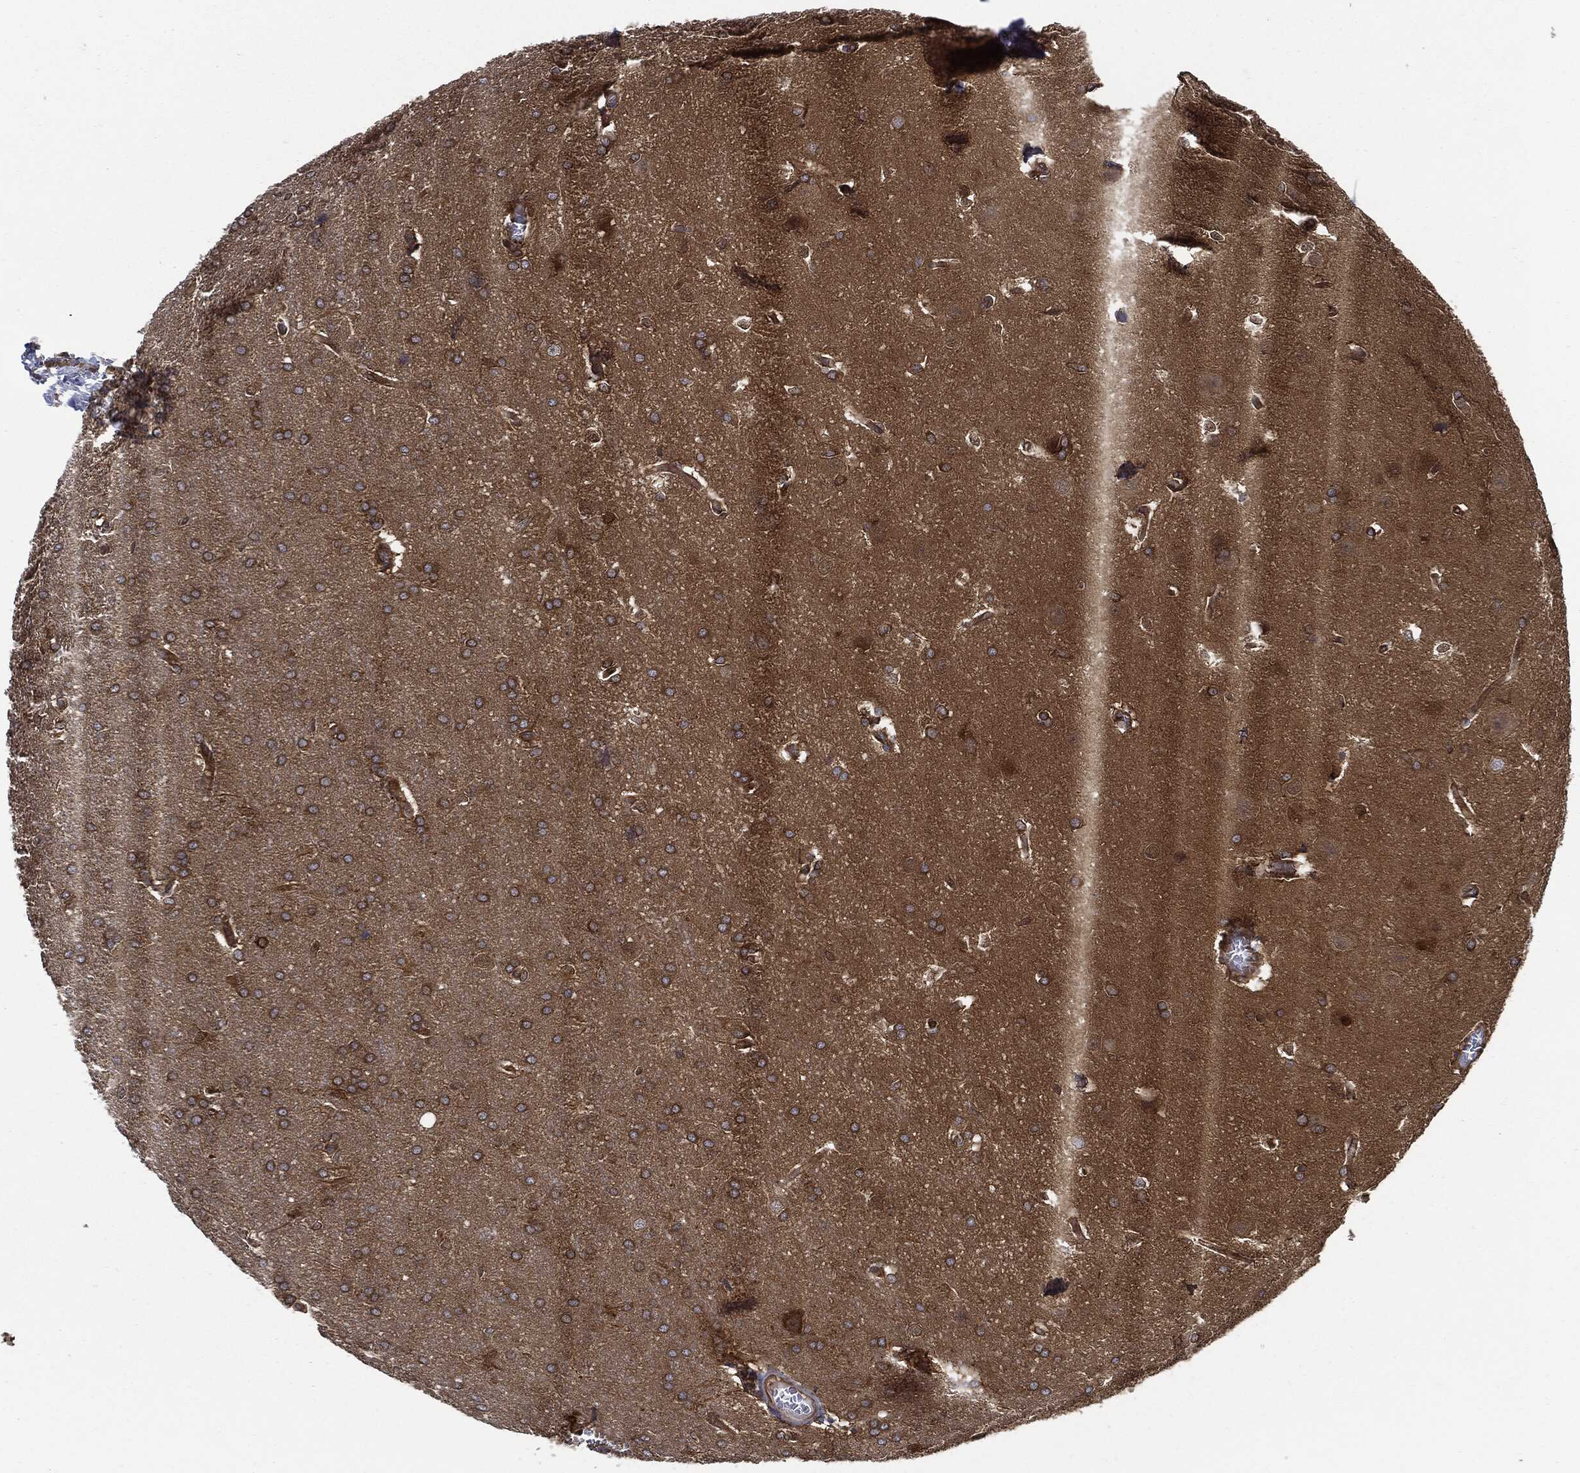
{"staining": {"intensity": "moderate", "quantity": "25%-75%", "location": "cytoplasmic/membranous"}, "tissue": "glioma", "cell_type": "Tumor cells", "image_type": "cancer", "snomed": [{"axis": "morphology", "description": "Glioma, malignant, Low grade"}, {"axis": "topography", "description": "Brain"}], "caption": "The micrograph reveals immunohistochemical staining of malignant glioma (low-grade). There is moderate cytoplasmic/membranous positivity is appreciated in about 25%-75% of tumor cells. (DAB (3,3'-diaminobenzidine) = brown stain, brightfield microscopy at high magnification).", "gene": "XPNPEP1", "patient": {"sex": "female", "age": 32}}